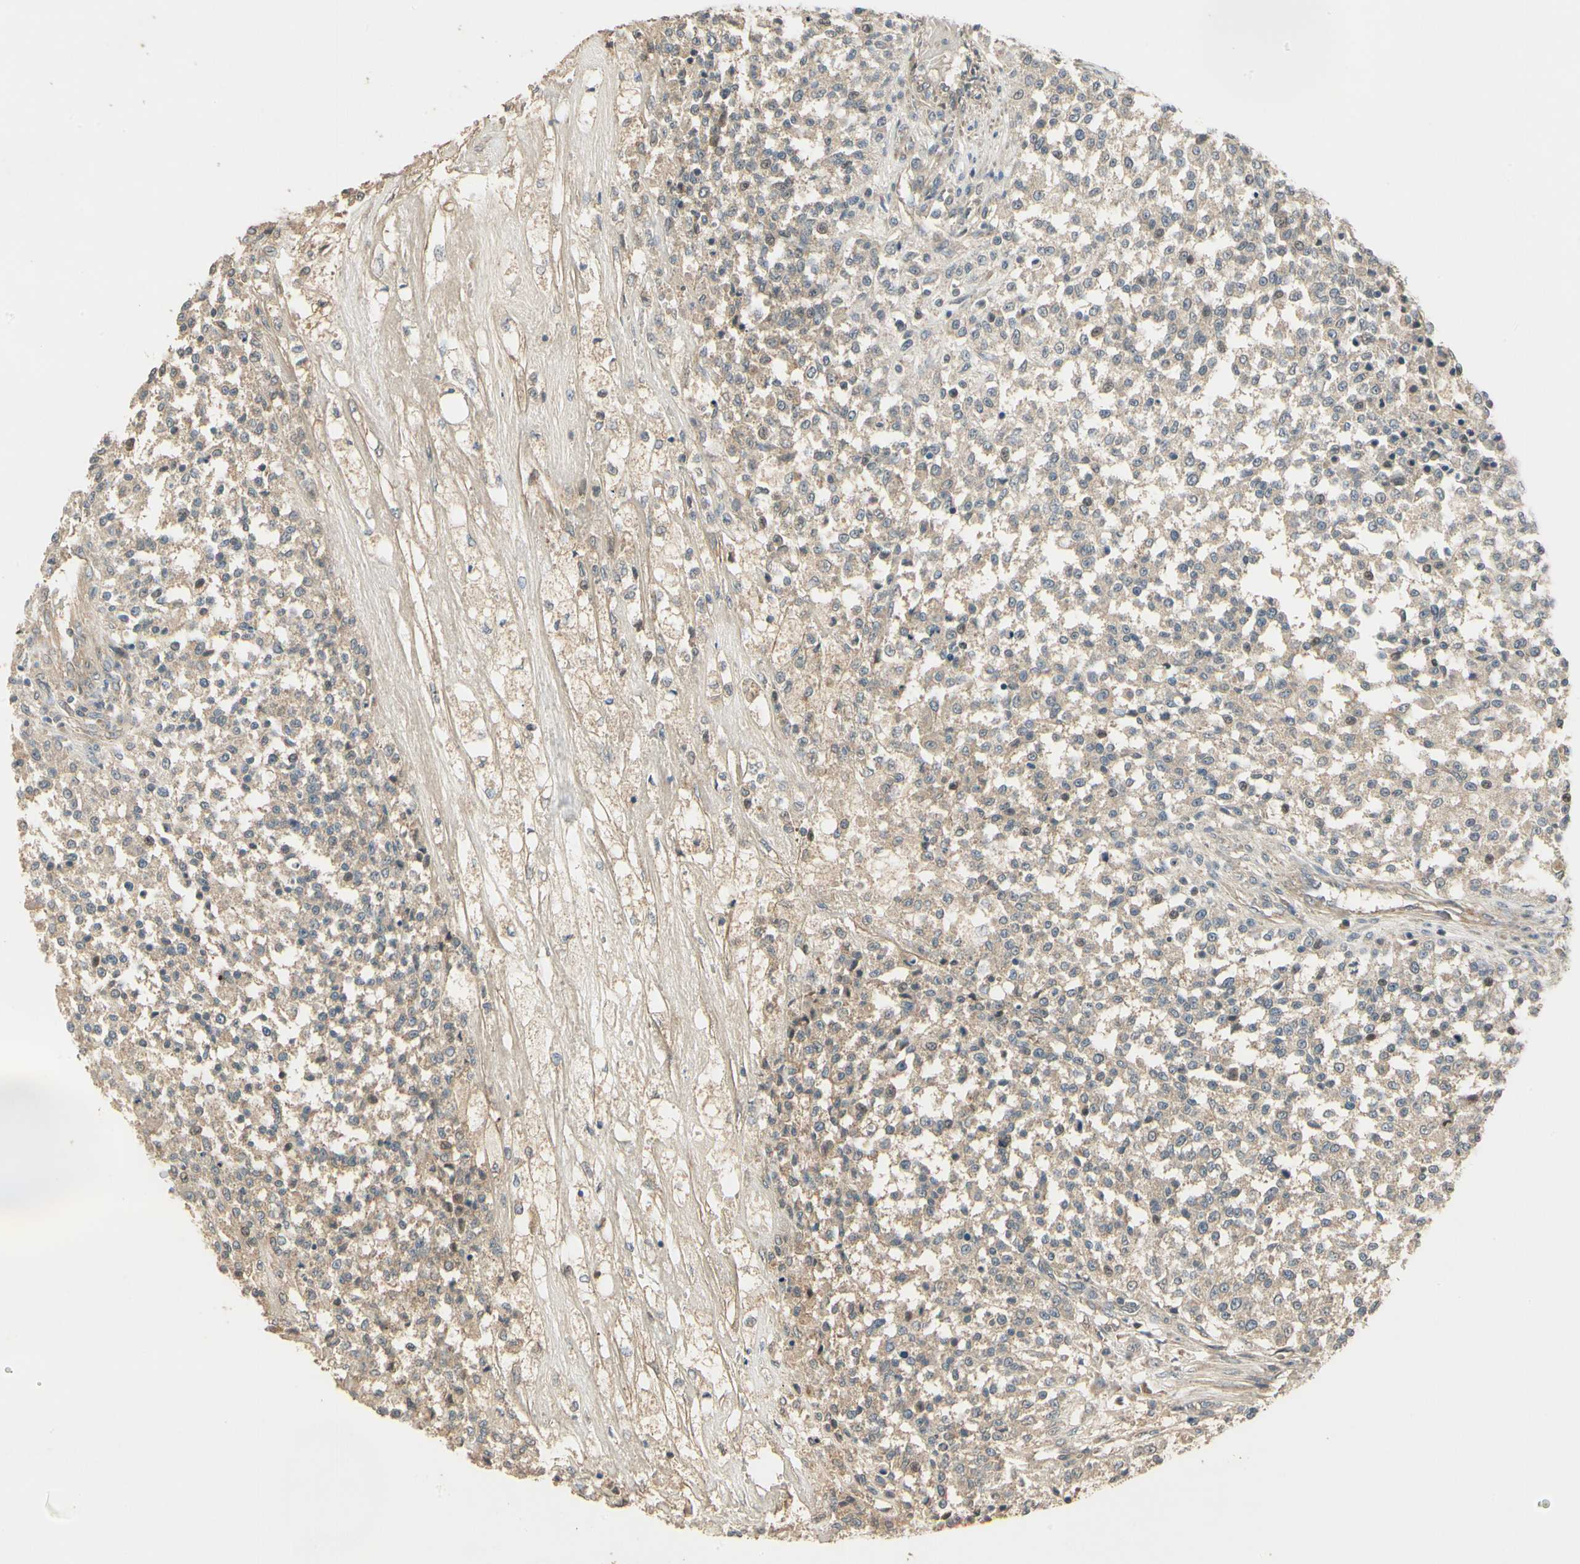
{"staining": {"intensity": "weak", "quantity": ">75%", "location": "cytoplasmic/membranous"}, "tissue": "testis cancer", "cell_type": "Tumor cells", "image_type": "cancer", "snomed": [{"axis": "morphology", "description": "Seminoma, NOS"}, {"axis": "topography", "description": "Testis"}], "caption": "A micrograph of human testis cancer stained for a protein shows weak cytoplasmic/membranous brown staining in tumor cells.", "gene": "ACVR1", "patient": {"sex": "male", "age": 59}}